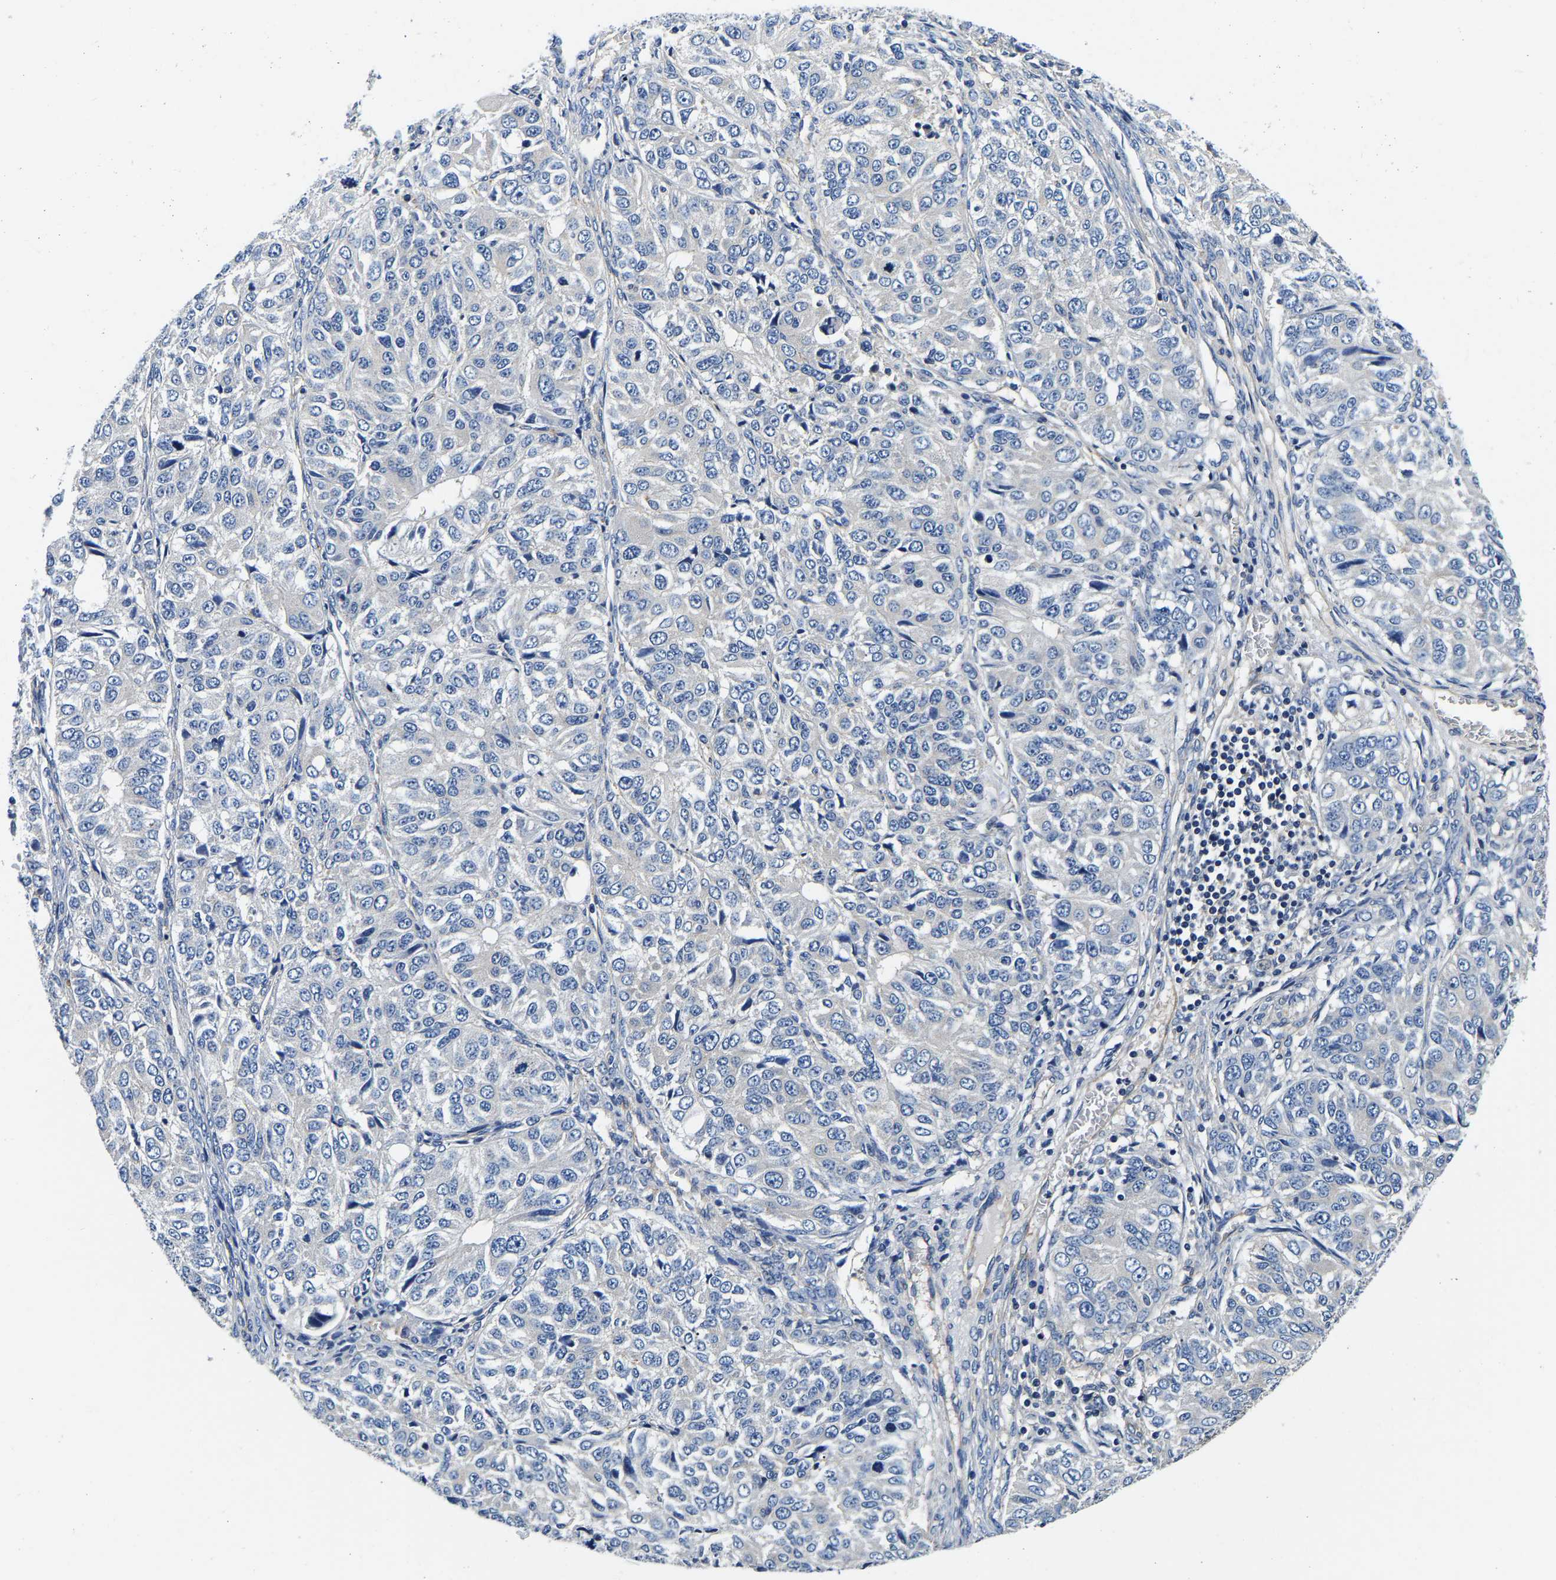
{"staining": {"intensity": "negative", "quantity": "none", "location": "none"}, "tissue": "ovarian cancer", "cell_type": "Tumor cells", "image_type": "cancer", "snomed": [{"axis": "morphology", "description": "Carcinoma, endometroid"}, {"axis": "topography", "description": "Ovary"}], "caption": "High magnification brightfield microscopy of ovarian endometroid carcinoma stained with DAB (brown) and counterstained with hematoxylin (blue): tumor cells show no significant expression. The staining was performed using DAB to visualize the protein expression in brown, while the nuclei were stained in blue with hematoxylin (Magnification: 20x).", "gene": "SH3GLB1", "patient": {"sex": "female", "age": 51}}